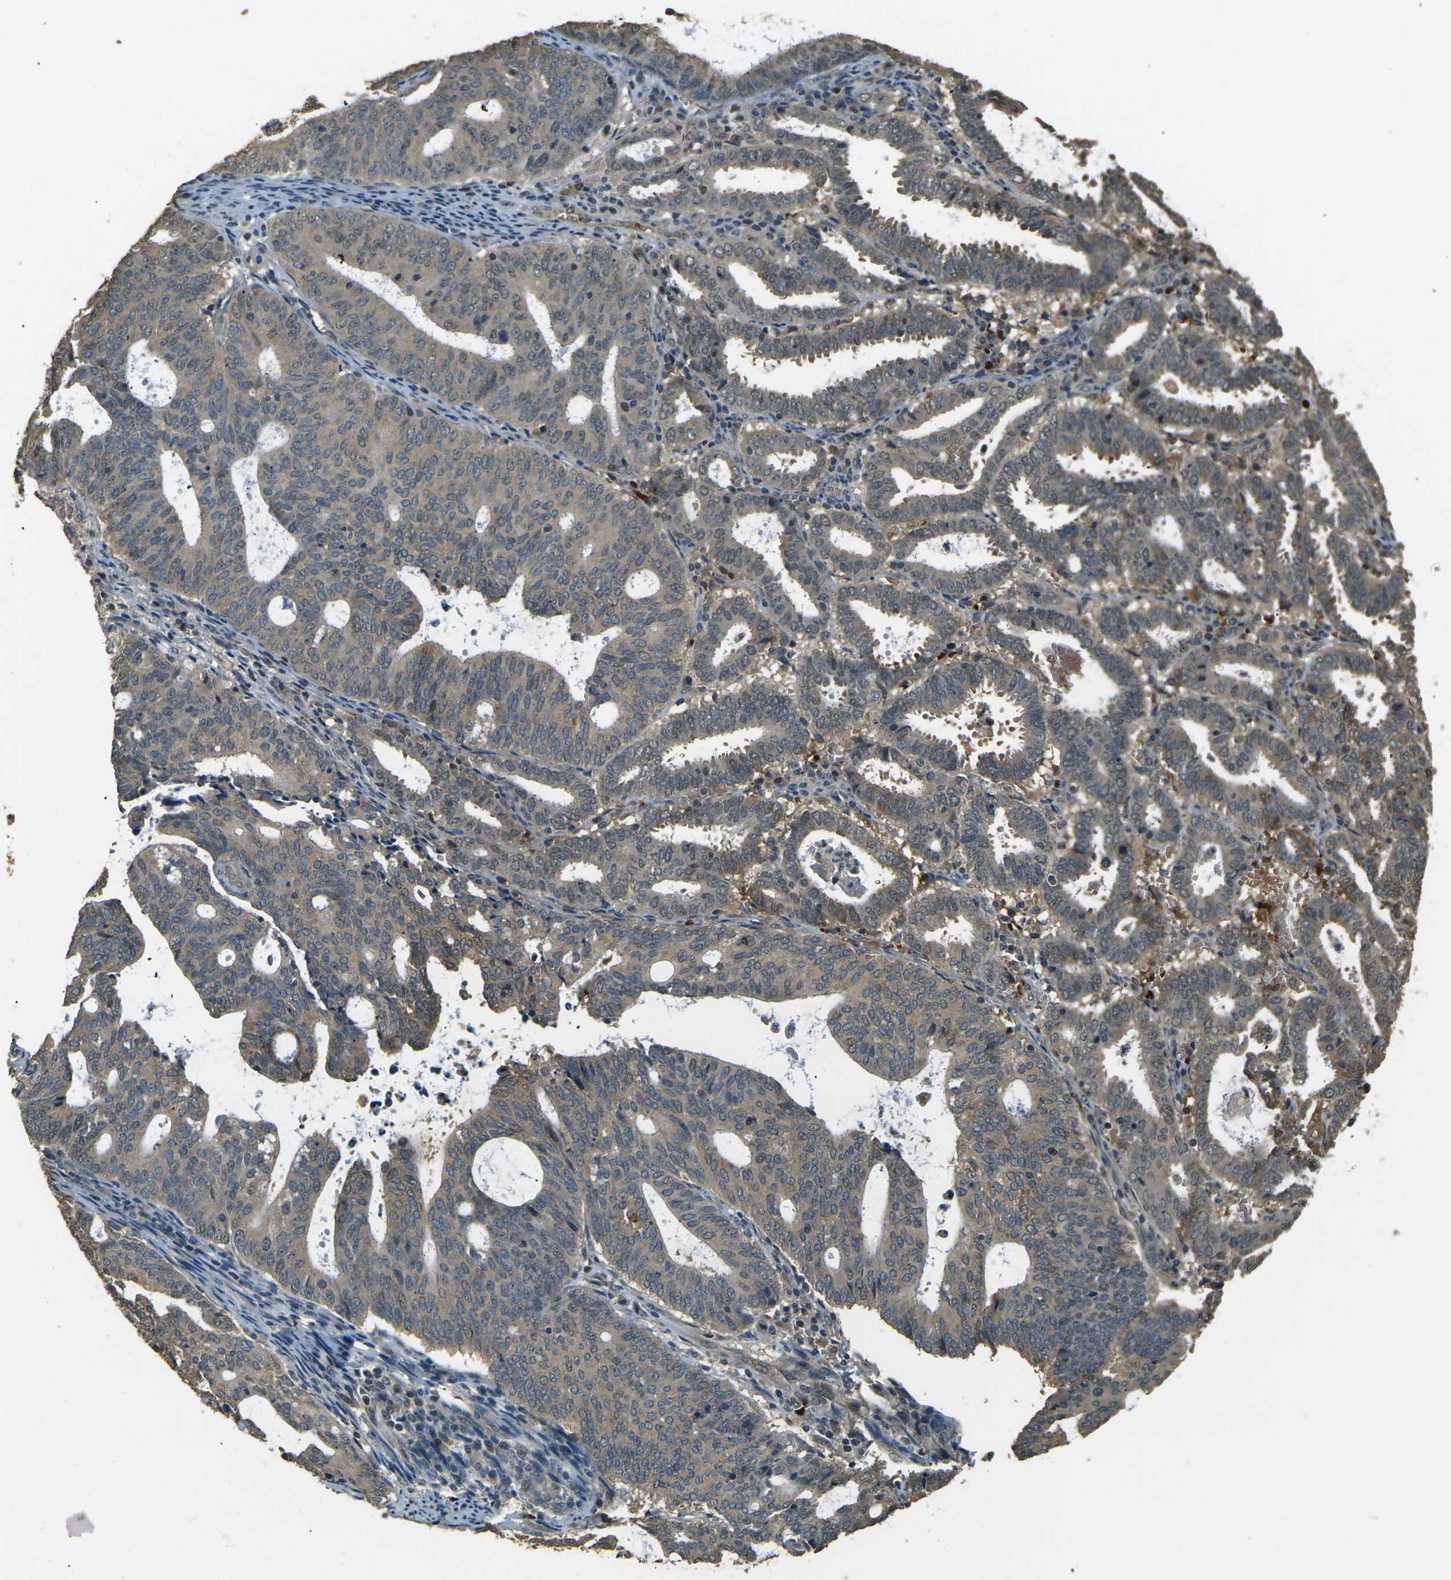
{"staining": {"intensity": "moderate", "quantity": "25%-75%", "location": "cytoplasmic/membranous"}, "tissue": "endometrial cancer", "cell_type": "Tumor cells", "image_type": "cancer", "snomed": [{"axis": "morphology", "description": "Adenocarcinoma, NOS"}, {"axis": "topography", "description": "Uterus"}], "caption": "An immunohistochemistry (IHC) photomicrograph of neoplastic tissue is shown. Protein staining in brown shows moderate cytoplasmic/membranous positivity in endometrial cancer (adenocarcinoma) within tumor cells.", "gene": "TOR1A", "patient": {"sex": "female", "age": 83}}